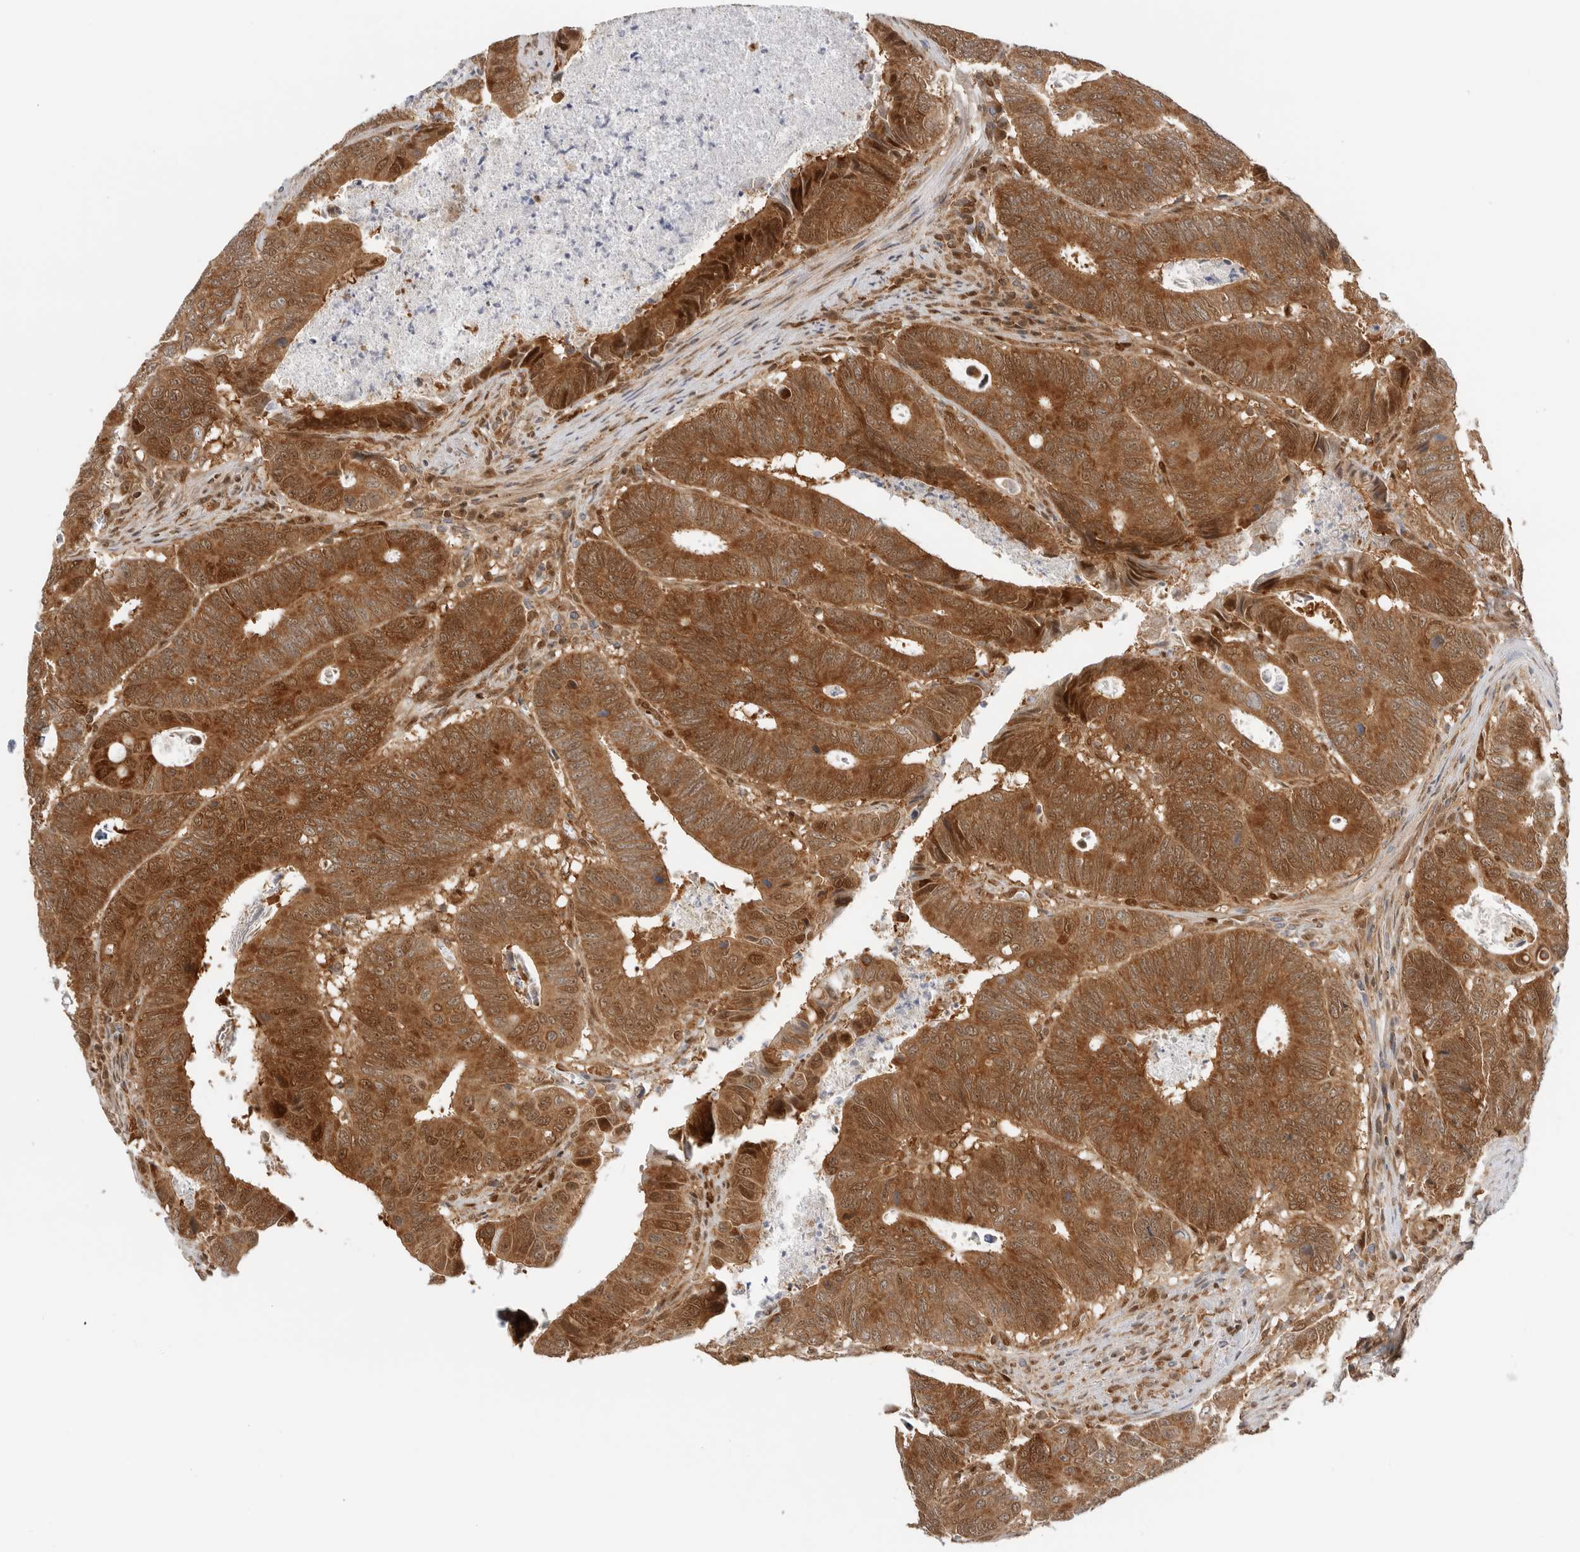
{"staining": {"intensity": "moderate", "quantity": ">75%", "location": "cytoplasmic/membranous,nuclear"}, "tissue": "colorectal cancer", "cell_type": "Tumor cells", "image_type": "cancer", "snomed": [{"axis": "morphology", "description": "Adenocarcinoma, NOS"}, {"axis": "topography", "description": "Colon"}], "caption": "IHC micrograph of neoplastic tissue: human colorectal adenocarcinoma stained using immunohistochemistry shows medium levels of moderate protein expression localized specifically in the cytoplasmic/membranous and nuclear of tumor cells, appearing as a cytoplasmic/membranous and nuclear brown color.", "gene": "DCAF8", "patient": {"sex": "male", "age": 72}}